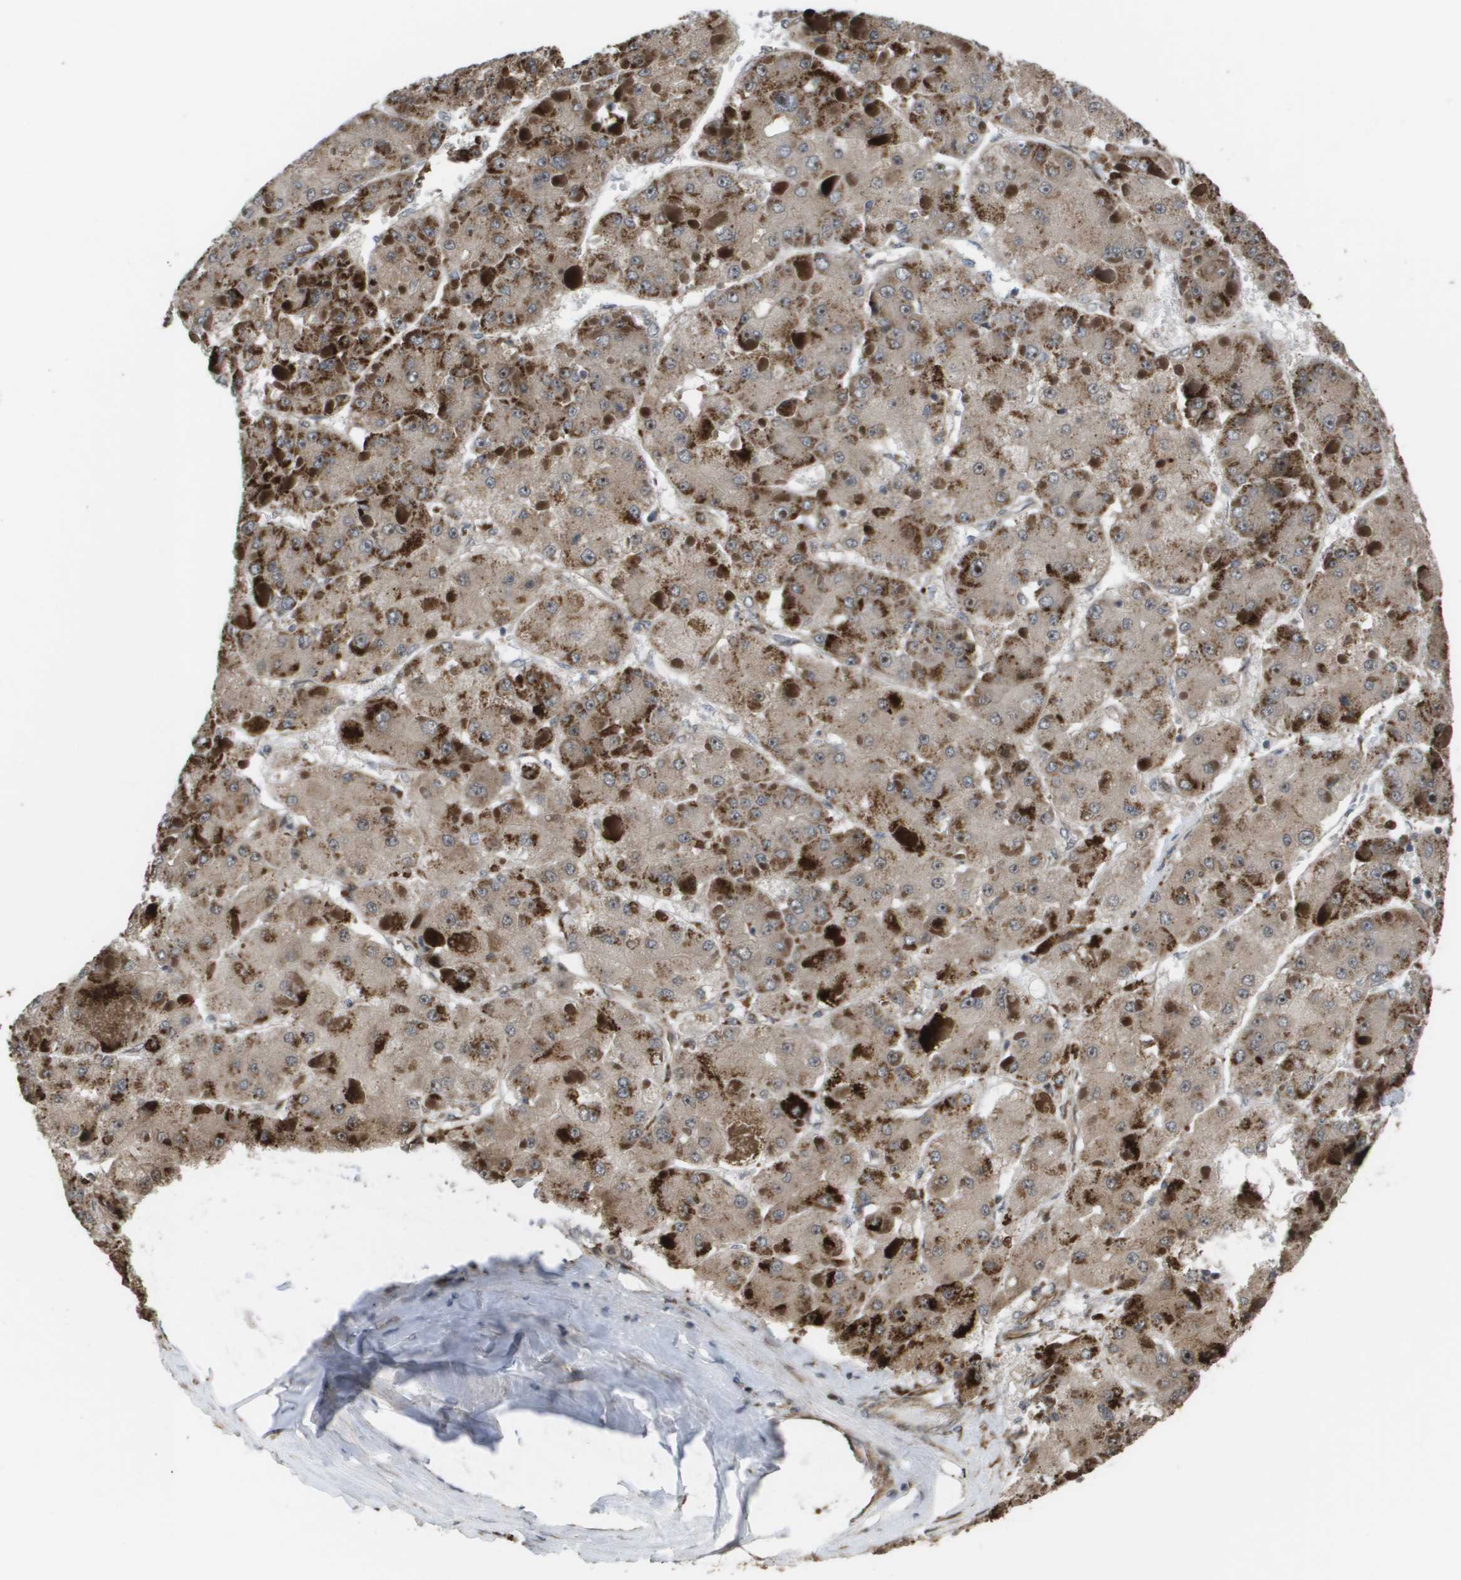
{"staining": {"intensity": "strong", "quantity": "25%-75%", "location": "cytoplasmic/membranous"}, "tissue": "liver cancer", "cell_type": "Tumor cells", "image_type": "cancer", "snomed": [{"axis": "morphology", "description": "Carcinoma, Hepatocellular, NOS"}, {"axis": "topography", "description": "Liver"}], "caption": "The histopathology image shows a brown stain indicating the presence of a protein in the cytoplasmic/membranous of tumor cells in liver cancer (hepatocellular carcinoma).", "gene": "AXIN2", "patient": {"sex": "female", "age": 73}}